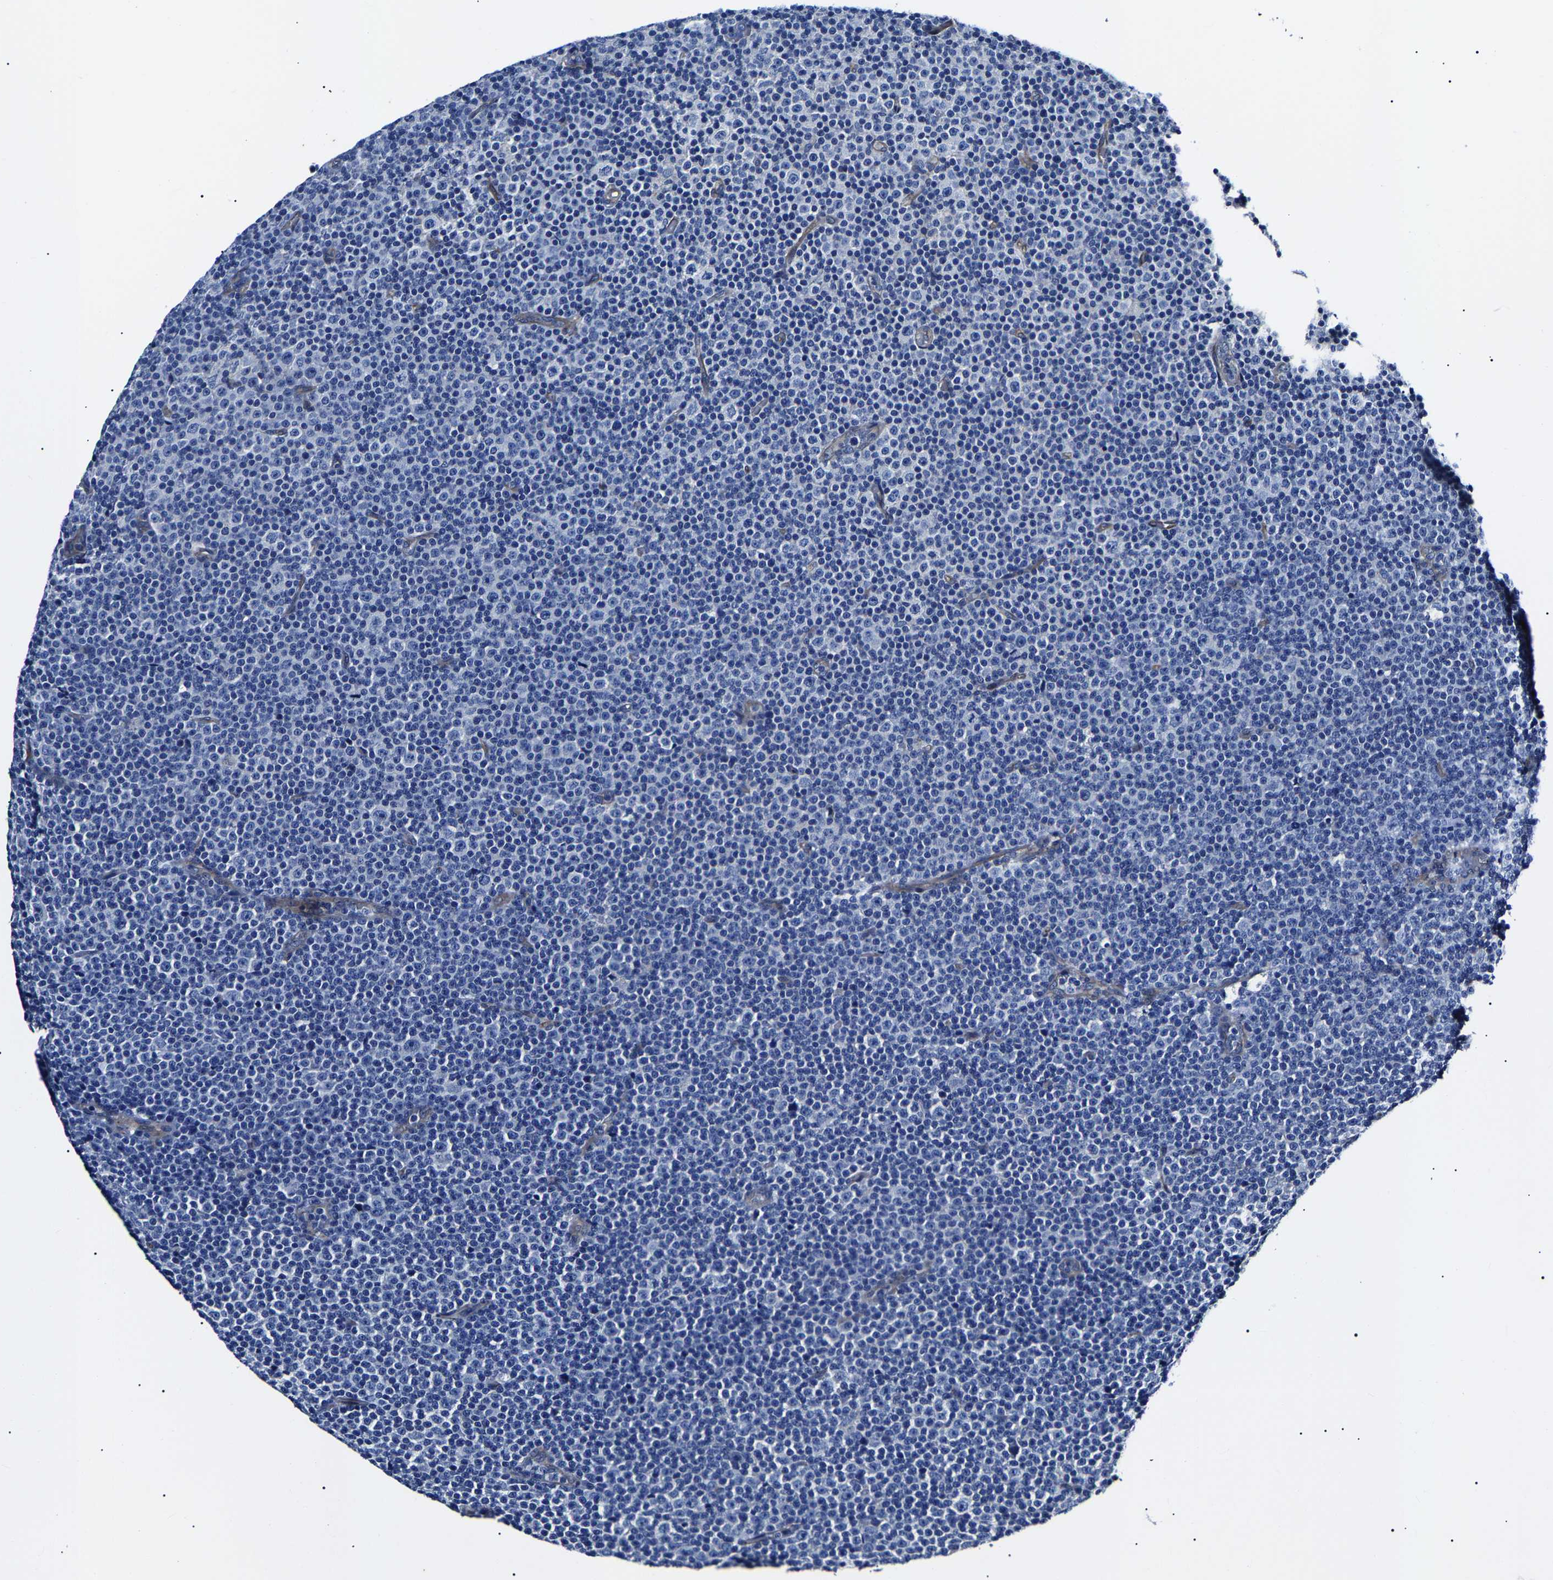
{"staining": {"intensity": "negative", "quantity": "none", "location": "none"}, "tissue": "lymphoma", "cell_type": "Tumor cells", "image_type": "cancer", "snomed": [{"axis": "morphology", "description": "Malignant lymphoma, non-Hodgkin's type, Low grade"}, {"axis": "topography", "description": "Lymph node"}], "caption": "High power microscopy image of an immunohistochemistry image of lymphoma, revealing no significant staining in tumor cells.", "gene": "KLHL42", "patient": {"sex": "female", "age": 67}}